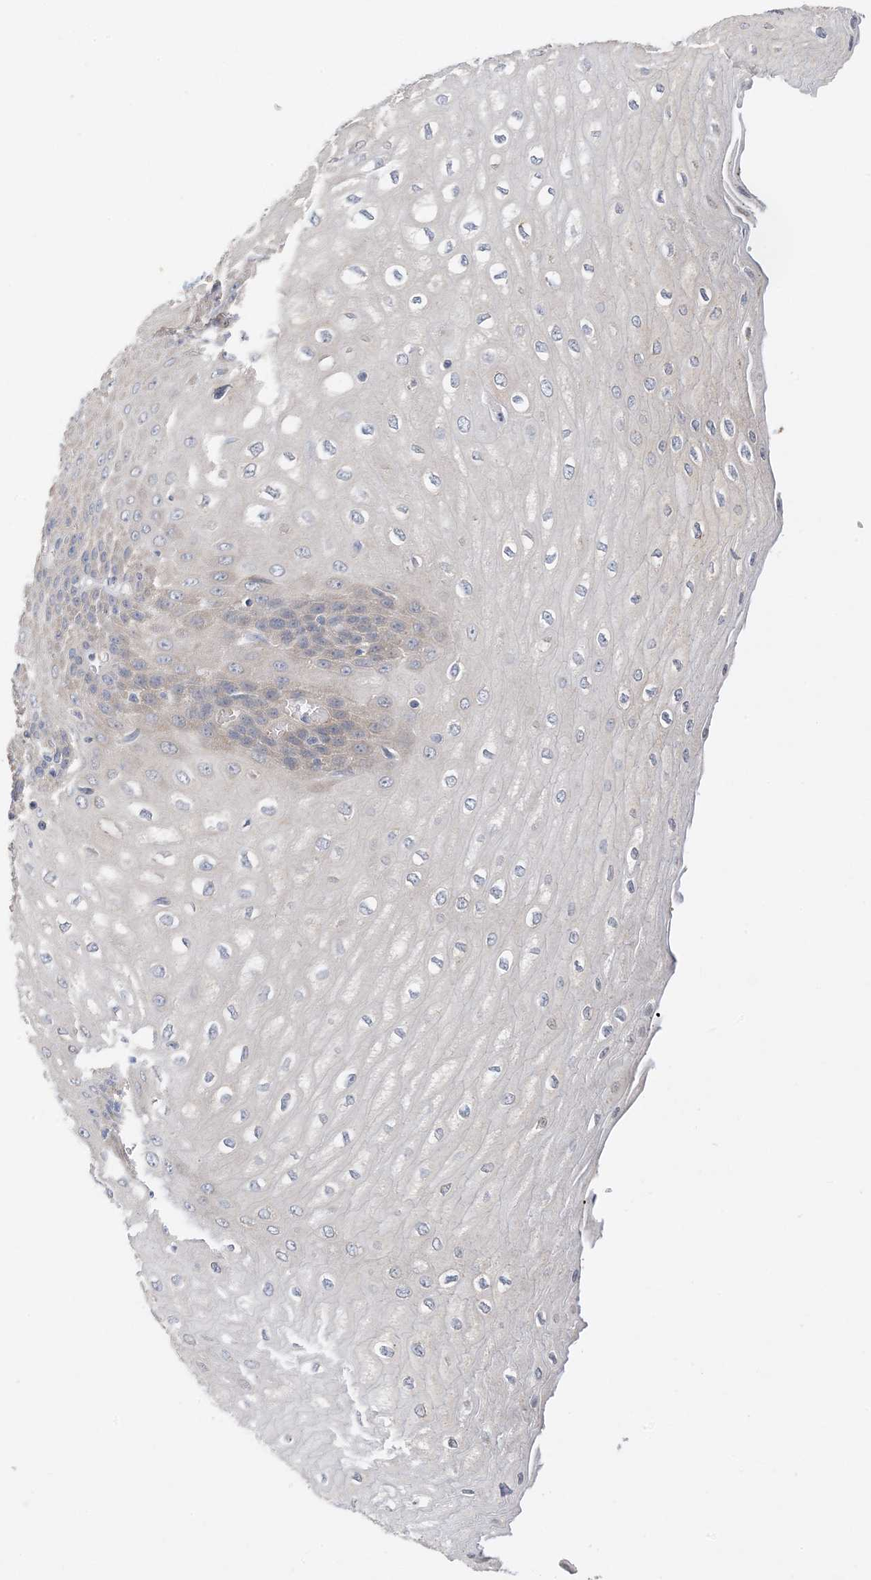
{"staining": {"intensity": "weak", "quantity": "25%-75%", "location": "cytoplasmic/membranous"}, "tissue": "esophagus", "cell_type": "Squamous epithelial cells", "image_type": "normal", "snomed": [{"axis": "morphology", "description": "Normal tissue, NOS"}, {"axis": "topography", "description": "Esophagus"}], "caption": "Esophagus stained for a protein (brown) exhibits weak cytoplasmic/membranous positive staining in approximately 25%-75% of squamous epithelial cells.", "gene": "KIFBP", "patient": {"sex": "male", "age": 60}}